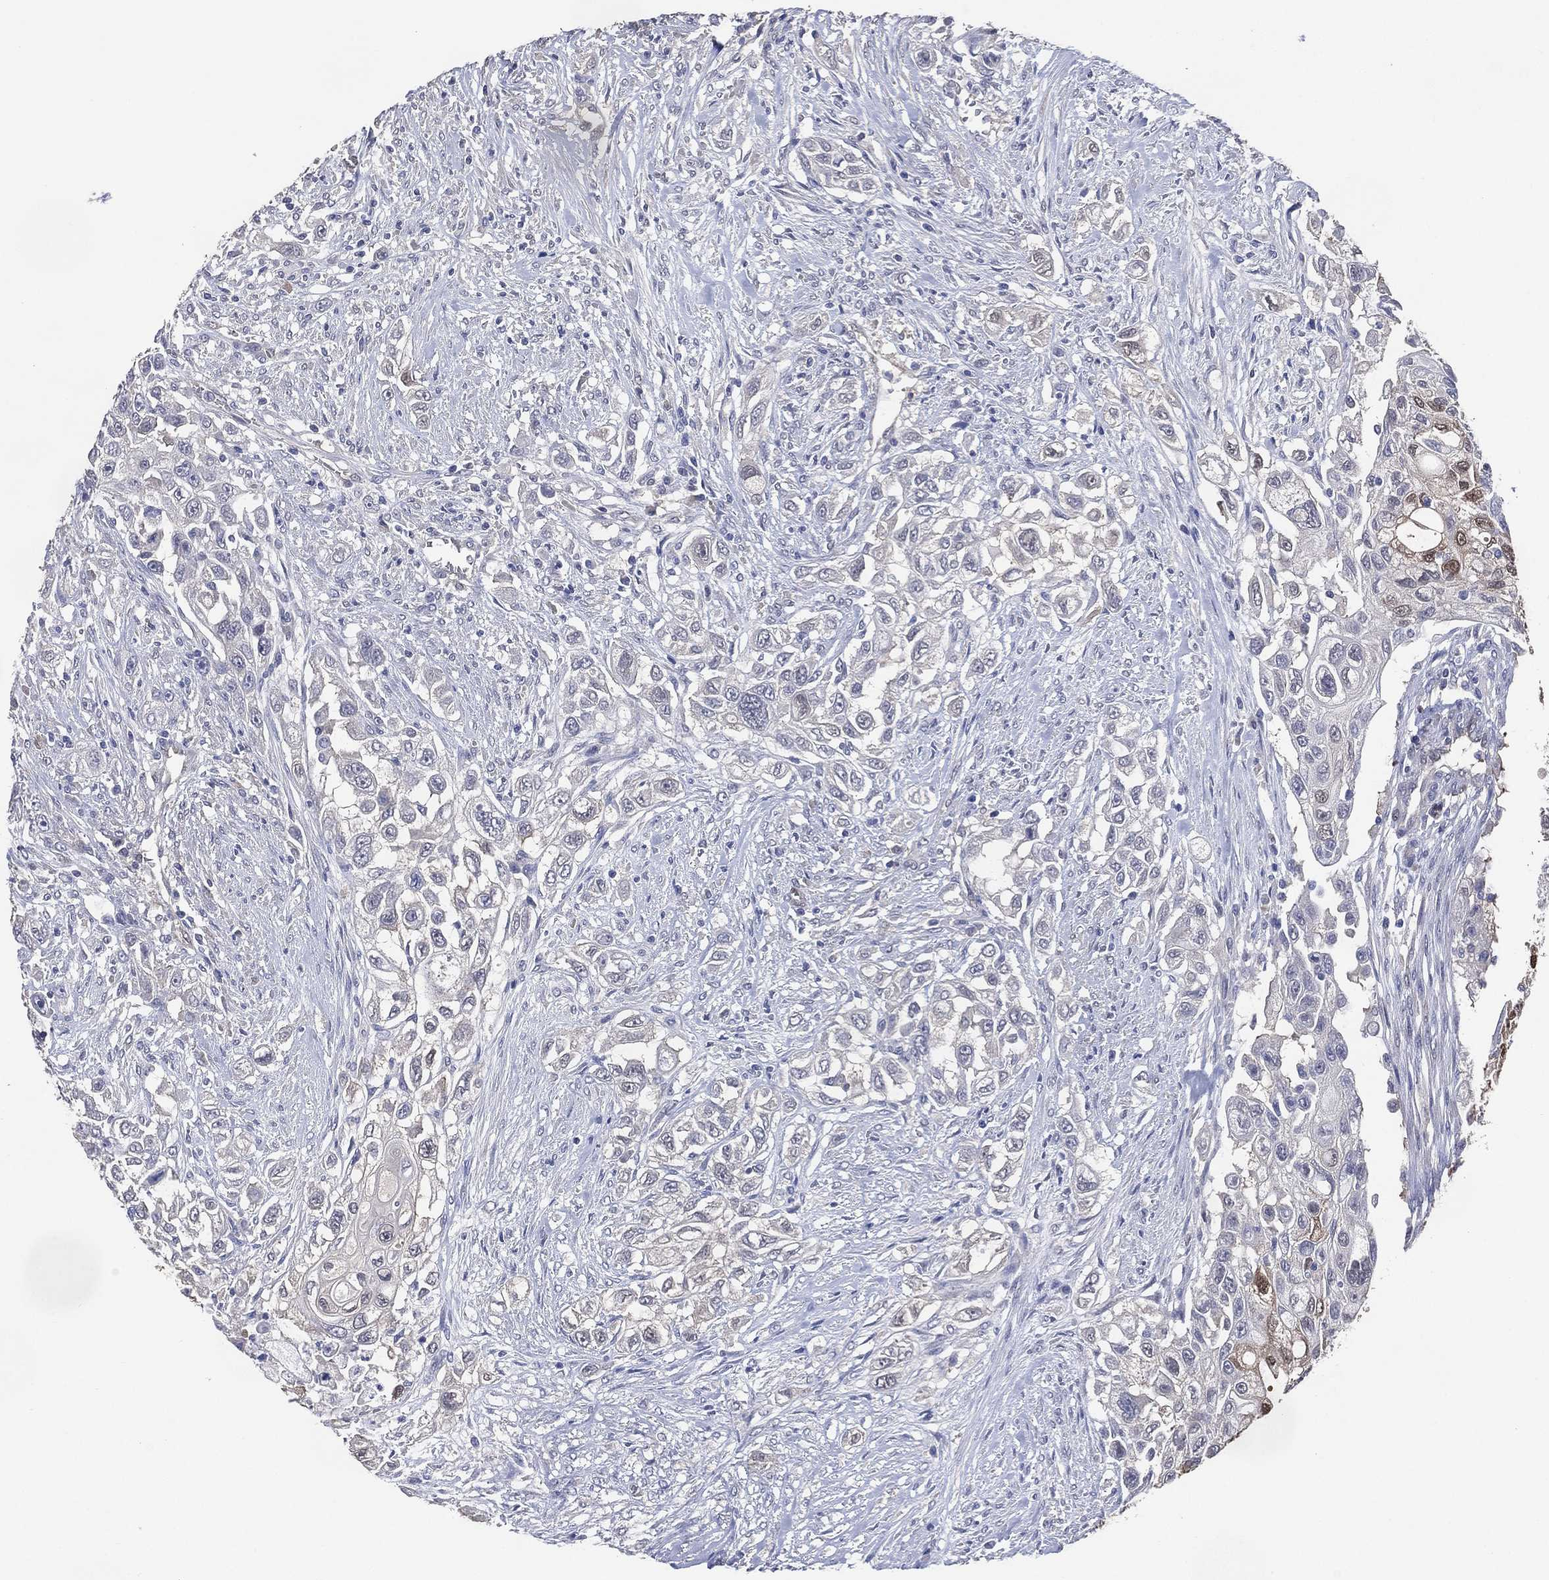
{"staining": {"intensity": "negative", "quantity": "none", "location": "none"}, "tissue": "urothelial cancer", "cell_type": "Tumor cells", "image_type": "cancer", "snomed": [{"axis": "morphology", "description": "Urothelial carcinoma, High grade"}, {"axis": "topography", "description": "Urinary bladder"}], "caption": "The micrograph exhibits no staining of tumor cells in high-grade urothelial carcinoma.", "gene": "AK1", "patient": {"sex": "female", "age": 56}}